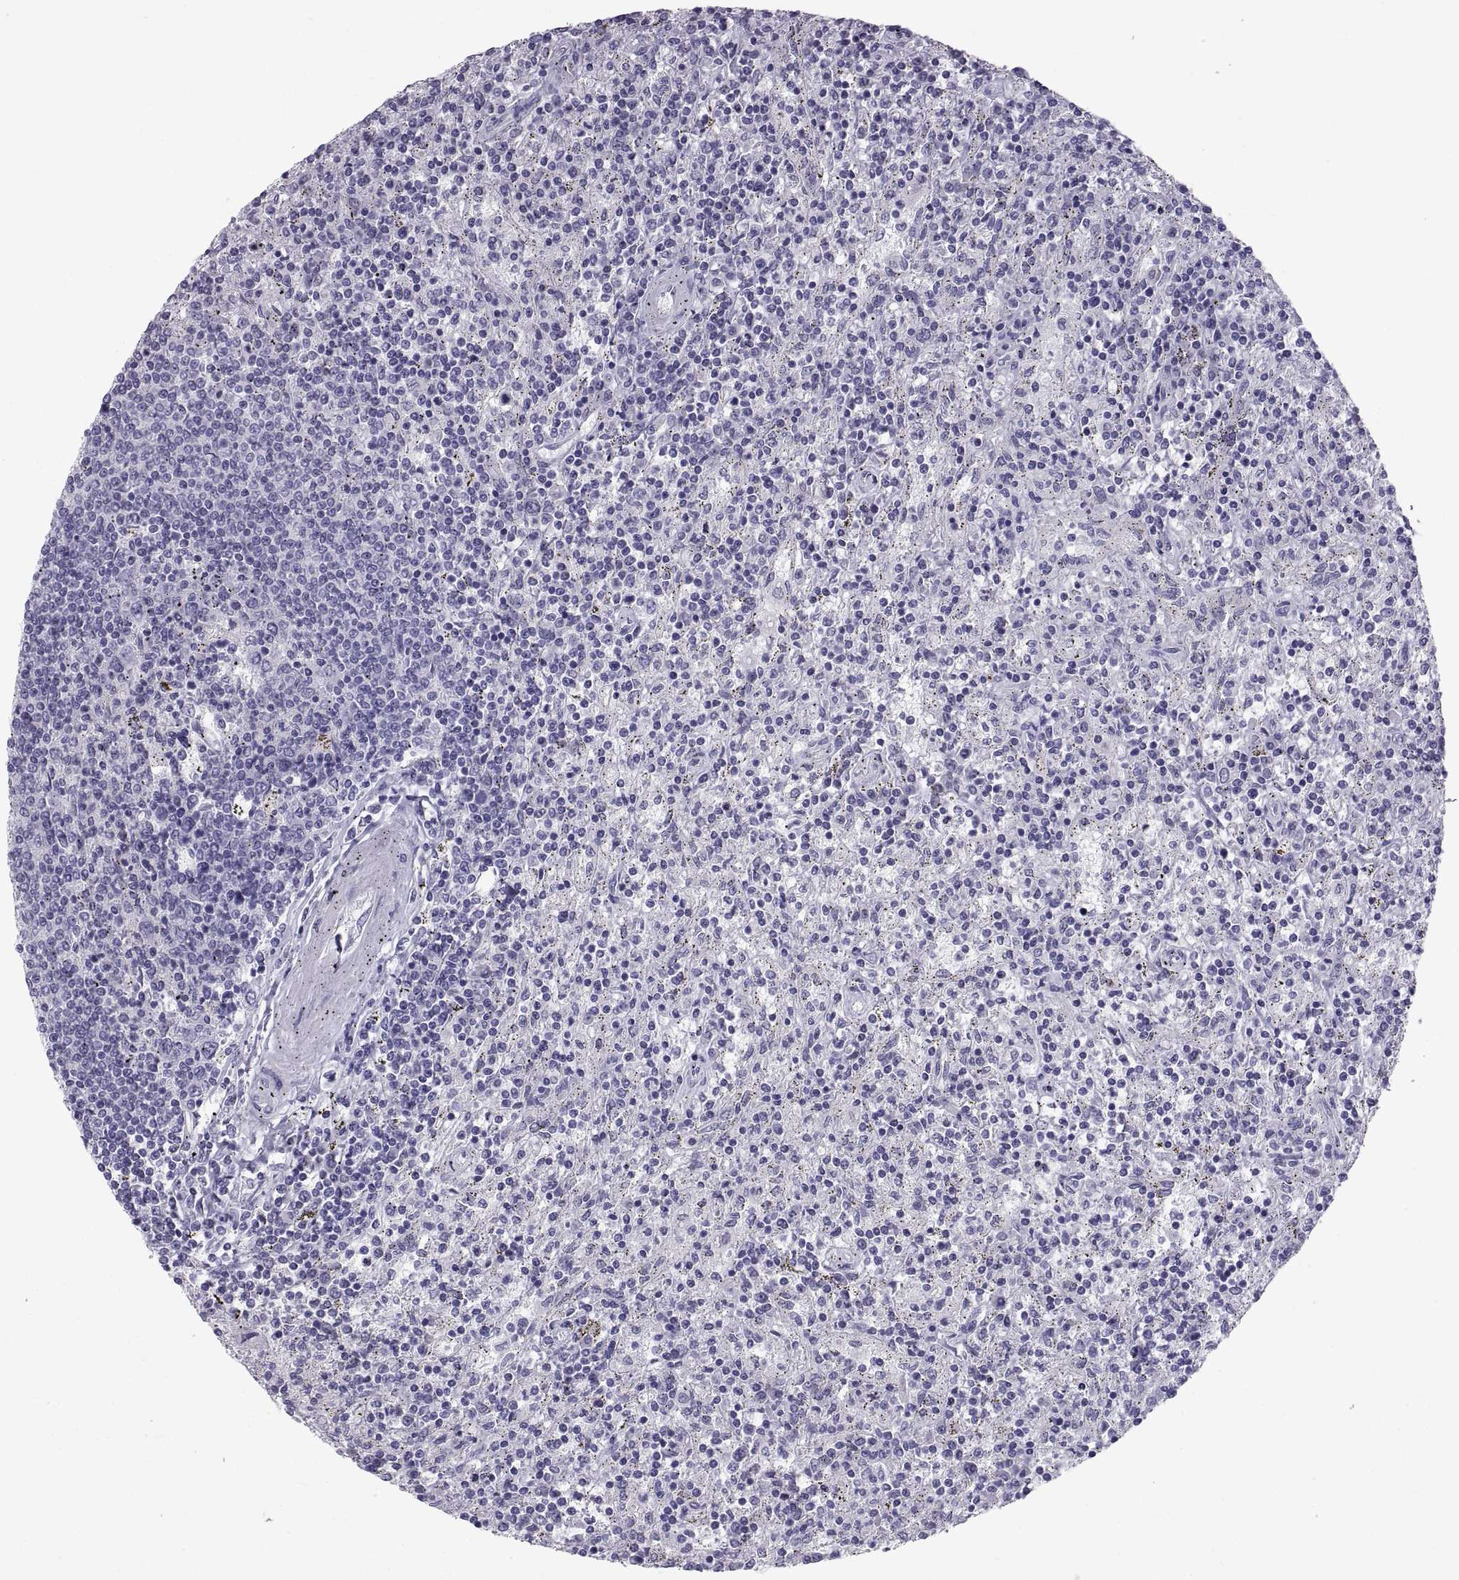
{"staining": {"intensity": "negative", "quantity": "none", "location": "none"}, "tissue": "lymphoma", "cell_type": "Tumor cells", "image_type": "cancer", "snomed": [{"axis": "morphology", "description": "Malignant lymphoma, non-Hodgkin's type, Low grade"}, {"axis": "topography", "description": "Spleen"}], "caption": "This is an immunohistochemistry (IHC) photomicrograph of human low-grade malignant lymphoma, non-Hodgkin's type. There is no expression in tumor cells.", "gene": "PCSK1N", "patient": {"sex": "male", "age": 62}}